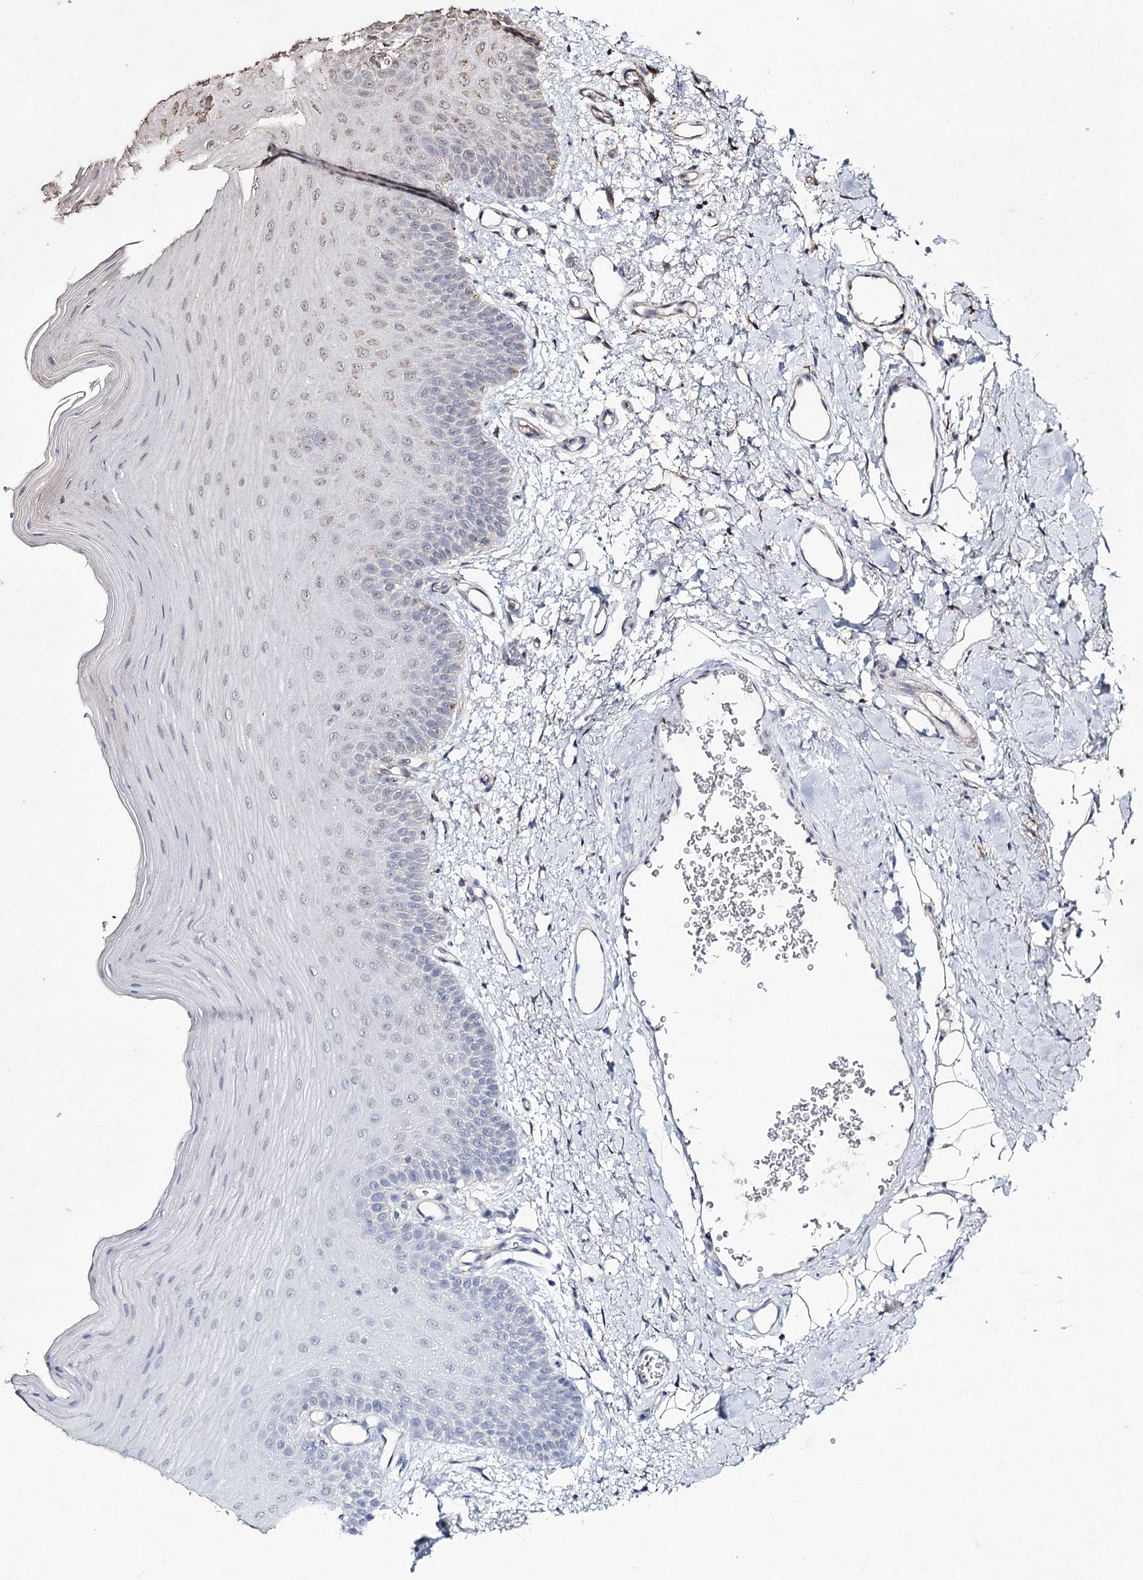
{"staining": {"intensity": "weak", "quantity": "<25%", "location": "cytoplasmic/membranous"}, "tissue": "oral mucosa", "cell_type": "Squamous epithelial cells", "image_type": "normal", "snomed": [{"axis": "morphology", "description": "Normal tissue, NOS"}, {"axis": "topography", "description": "Oral tissue"}], "caption": "Oral mucosa was stained to show a protein in brown. There is no significant staining in squamous epithelial cells.", "gene": "SLF2", "patient": {"sex": "male", "age": 68}}